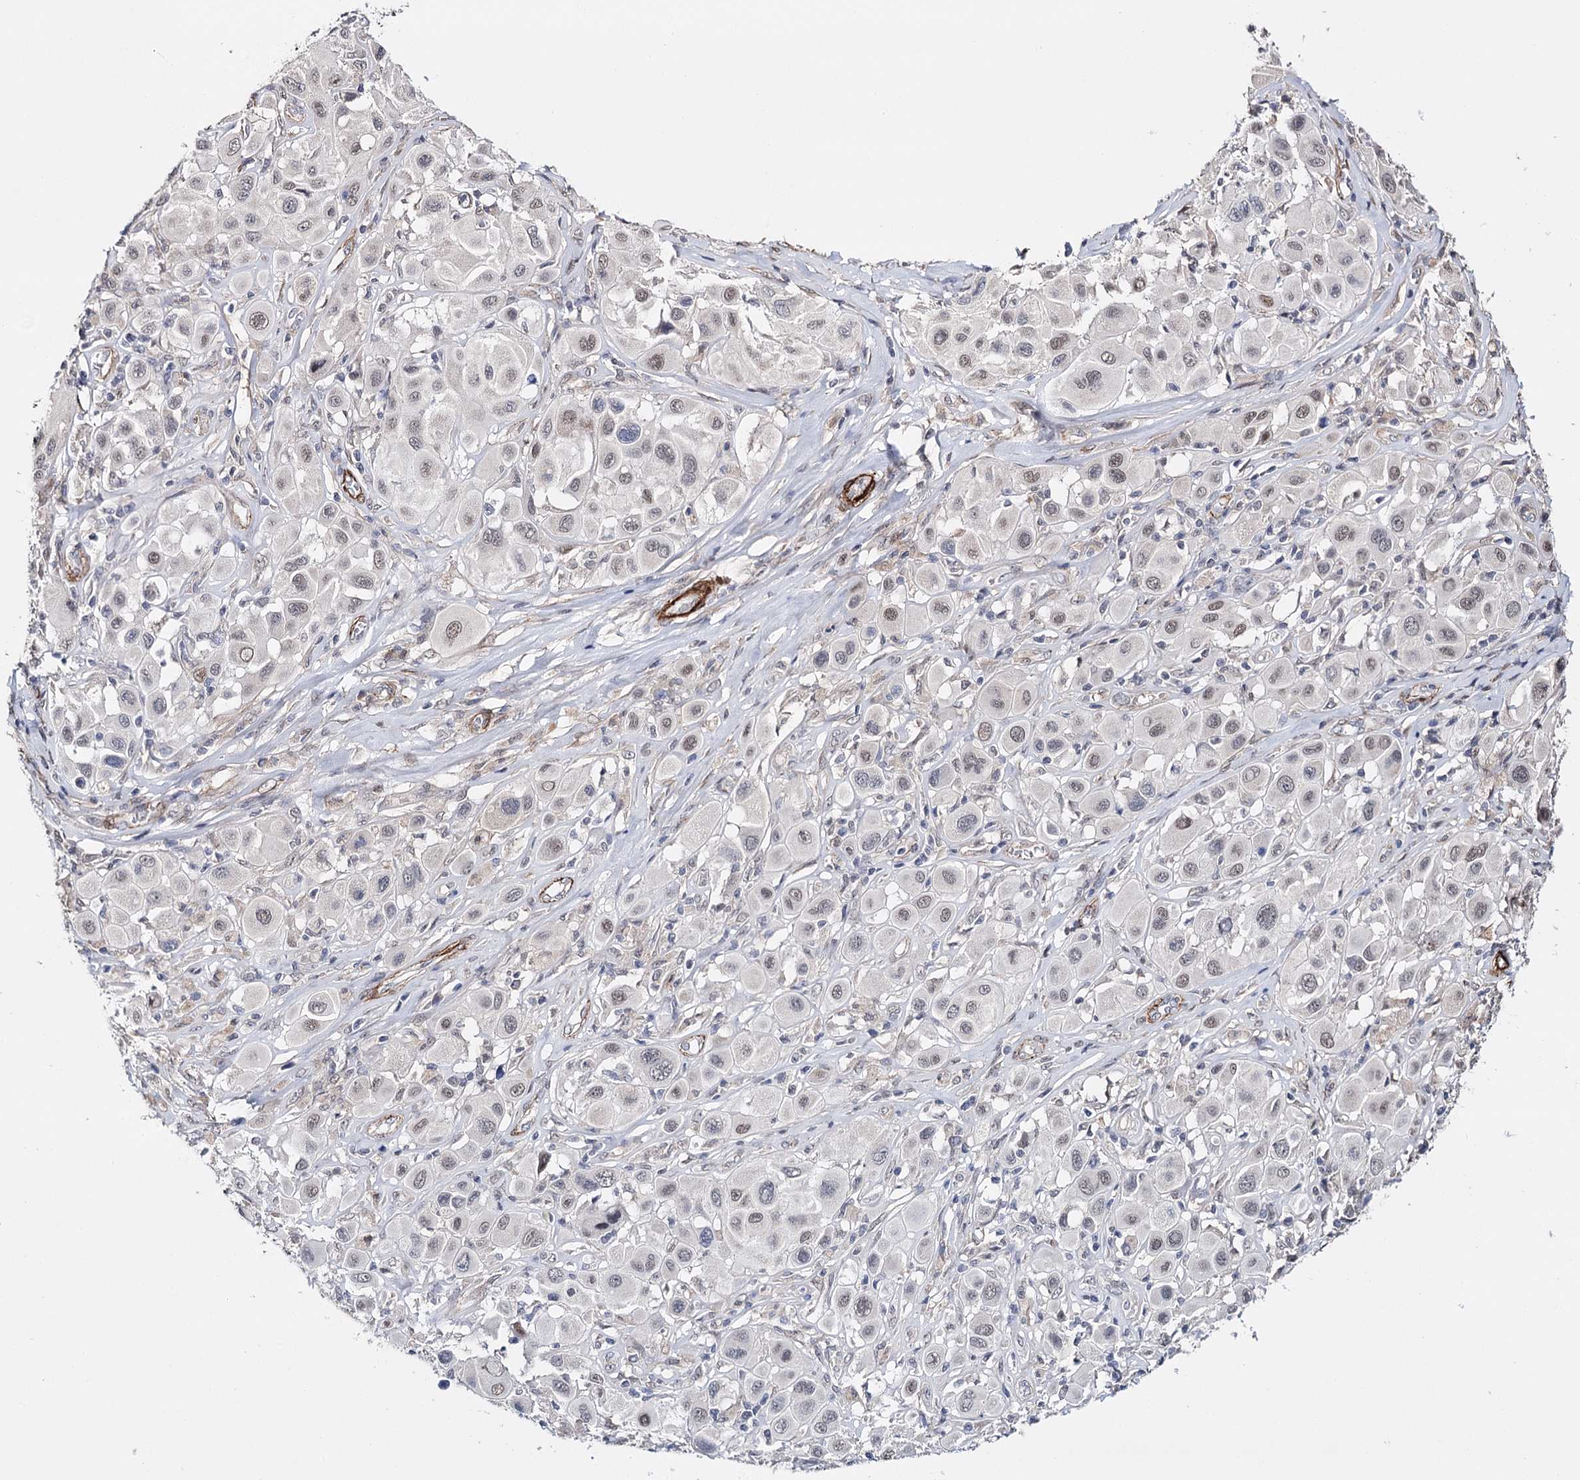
{"staining": {"intensity": "weak", "quantity": "<25%", "location": "nuclear"}, "tissue": "melanoma", "cell_type": "Tumor cells", "image_type": "cancer", "snomed": [{"axis": "morphology", "description": "Malignant melanoma, Metastatic site"}, {"axis": "topography", "description": "Skin"}], "caption": "Immunohistochemistry (IHC) image of neoplastic tissue: melanoma stained with DAB demonstrates no significant protein staining in tumor cells.", "gene": "CFAP46", "patient": {"sex": "male", "age": 41}}